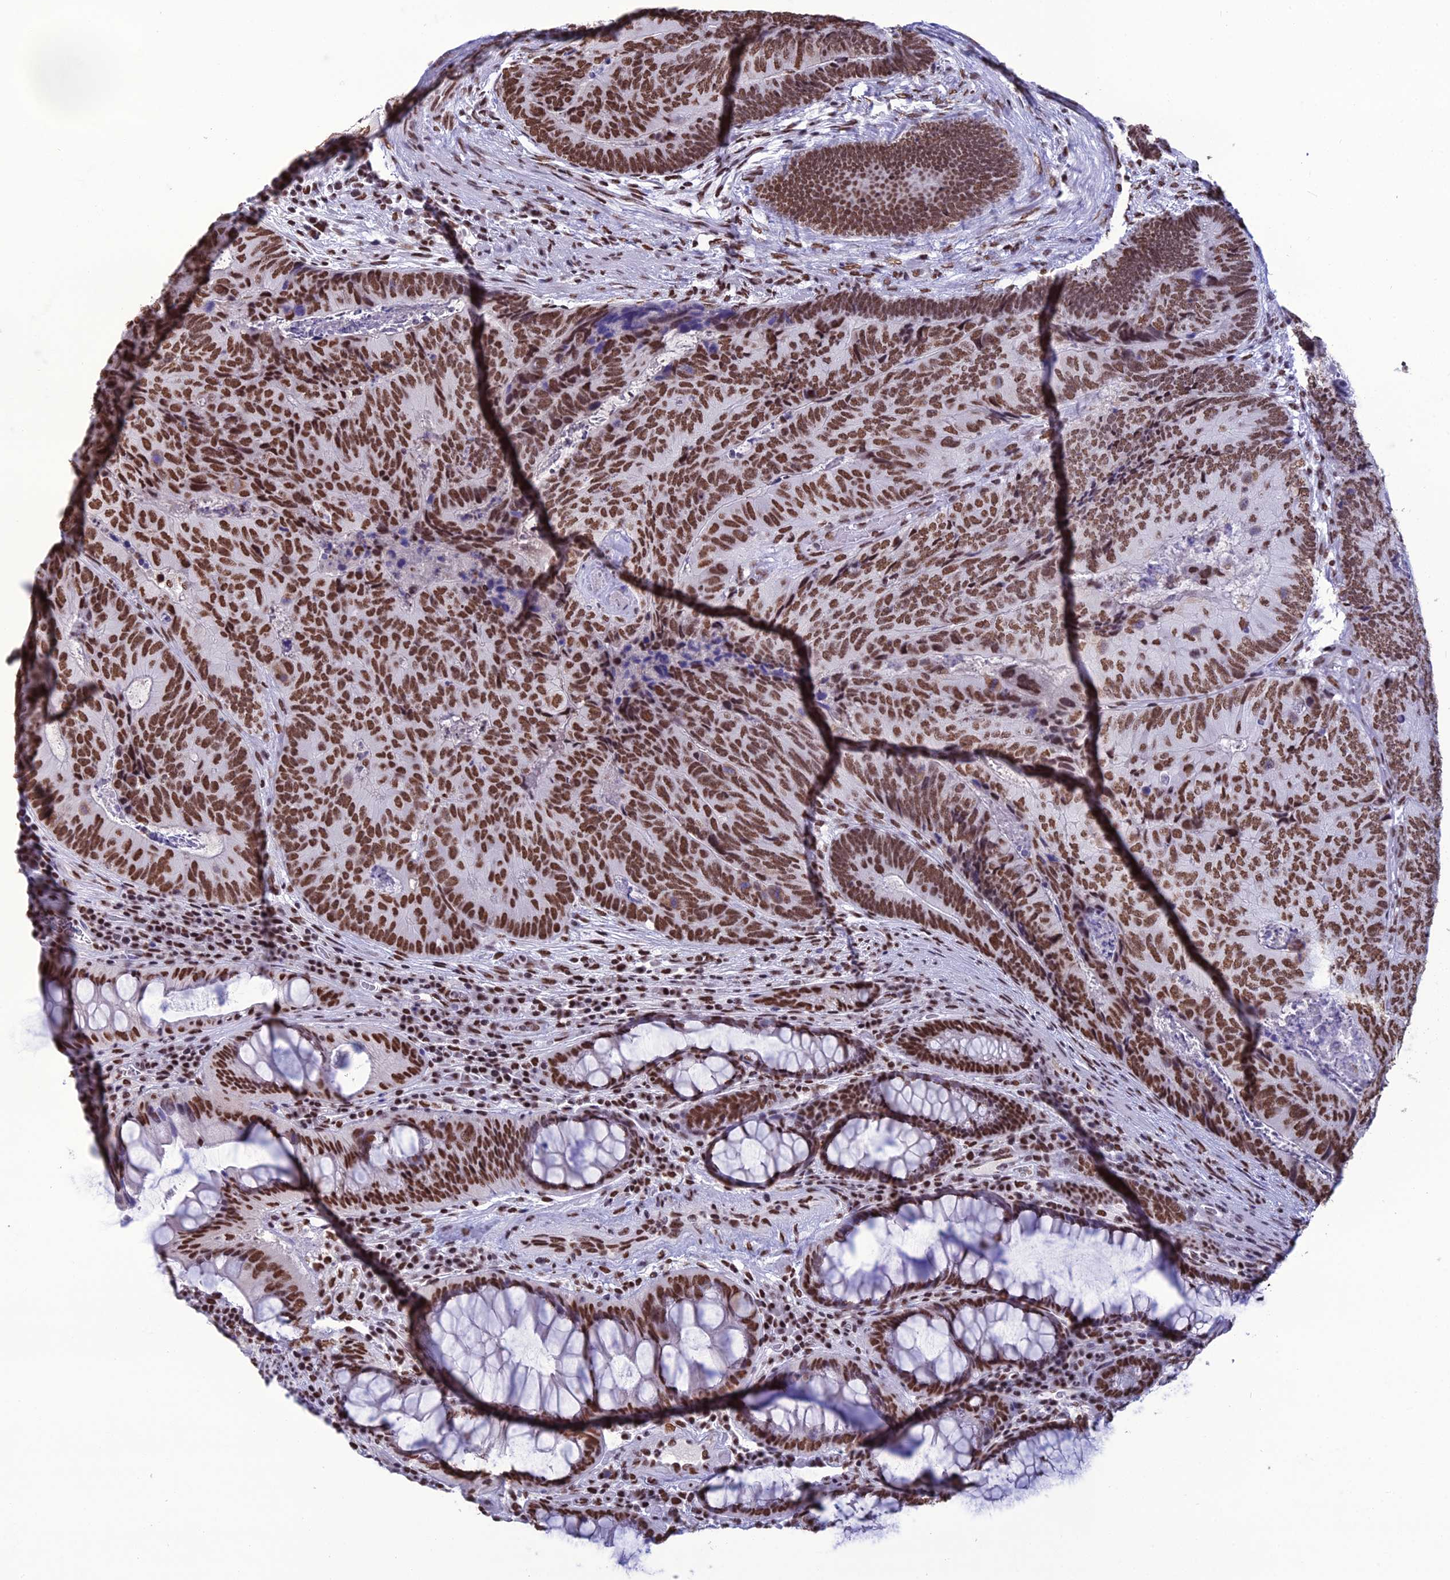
{"staining": {"intensity": "strong", "quantity": ">75%", "location": "nuclear"}, "tissue": "colorectal cancer", "cell_type": "Tumor cells", "image_type": "cancer", "snomed": [{"axis": "morphology", "description": "Adenocarcinoma, NOS"}, {"axis": "topography", "description": "Colon"}], "caption": "Tumor cells display high levels of strong nuclear positivity in approximately >75% of cells in human colorectal adenocarcinoma. (brown staining indicates protein expression, while blue staining denotes nuclei).", "gene": "PRAMEF12", "patient": {"sex": "female", "age": 67}}